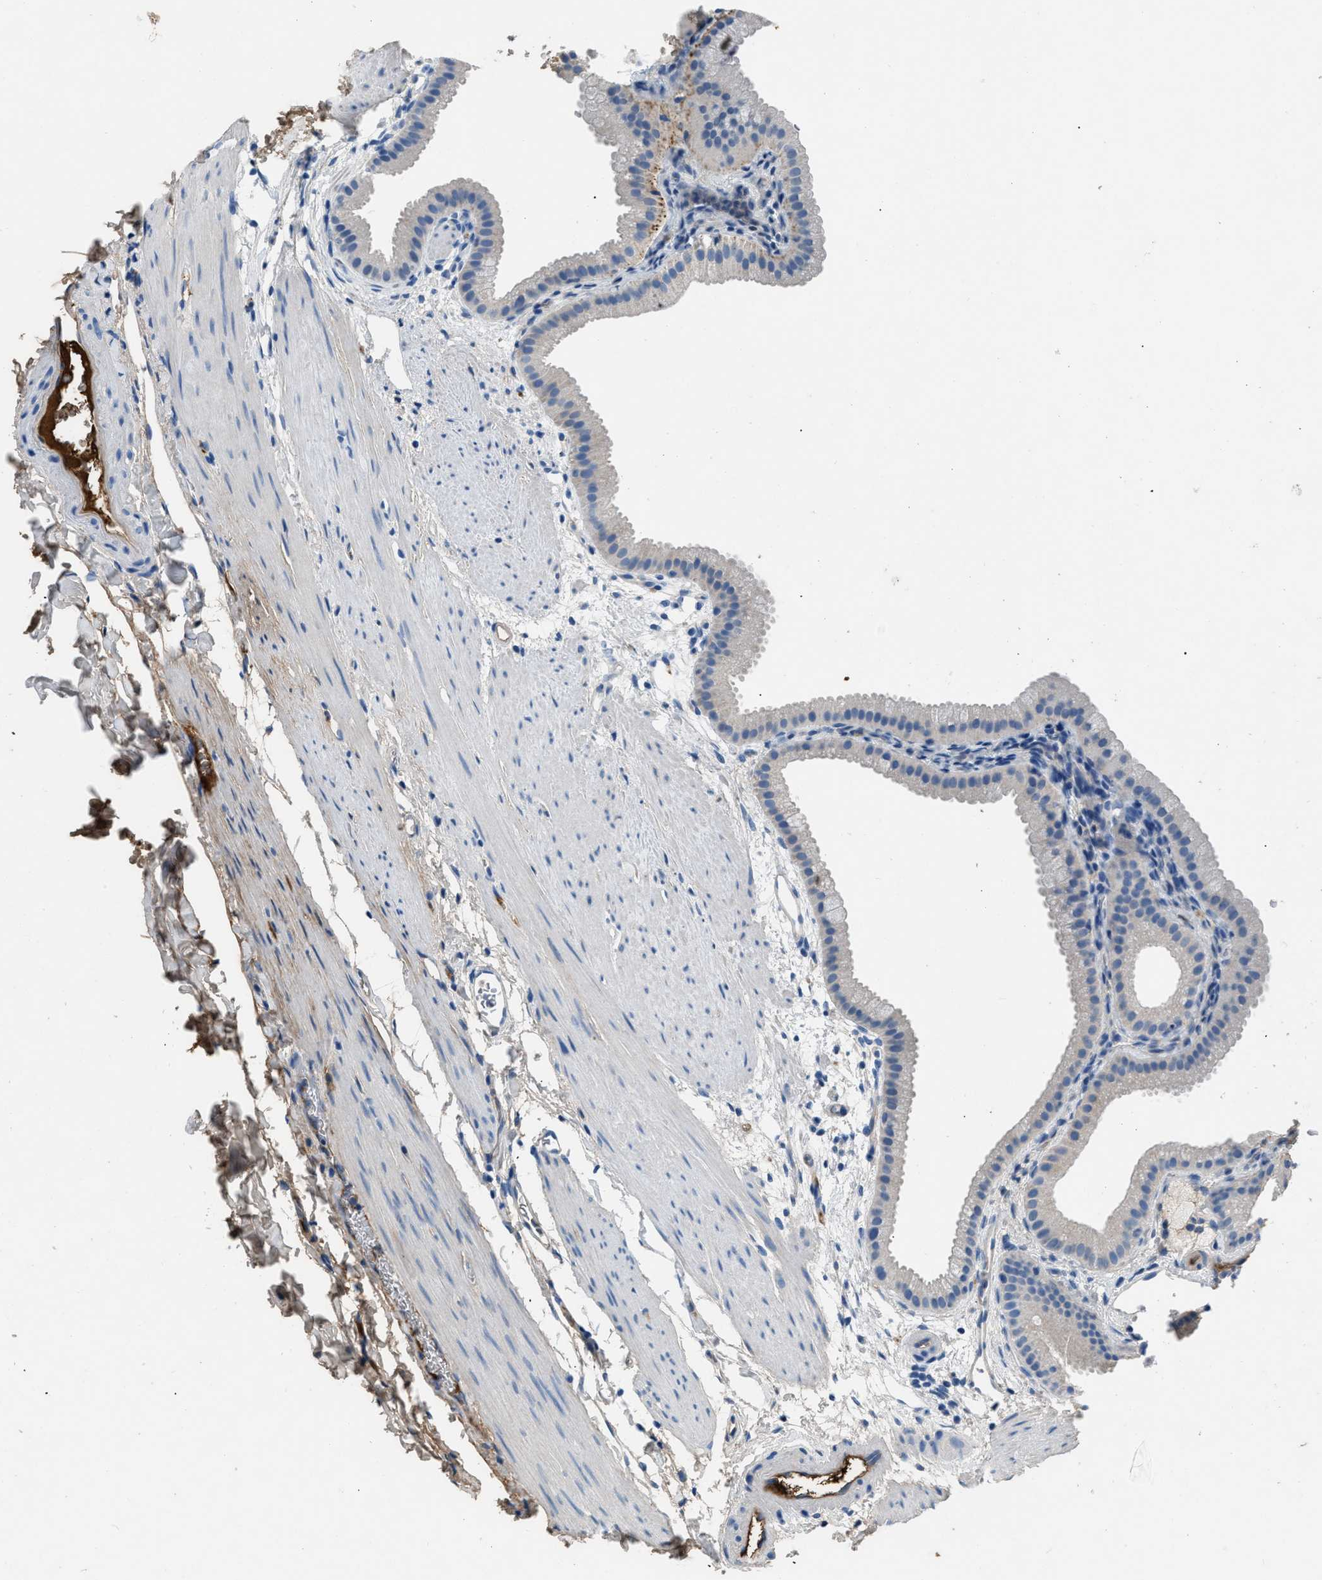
{"staining": {"intensity": "weak", "quantity": "<25%", "location": "cytoplasmic/membranous"}, "tissue": "gallbladder", "cell_type": "Glandular cells", "image_type": "normal", "snomed": [{"axis": "morphology", "description": "Normal tissue, NOS"}, {"axis": "topography", "description": "Gallbladder"}], "caption": "Micrograph shows no protein staining in glandular cells of normal gallbladder. Nuclei are stained in blue.", "gene": "STC1", "patient": {"sex": "female", "age": 64}}